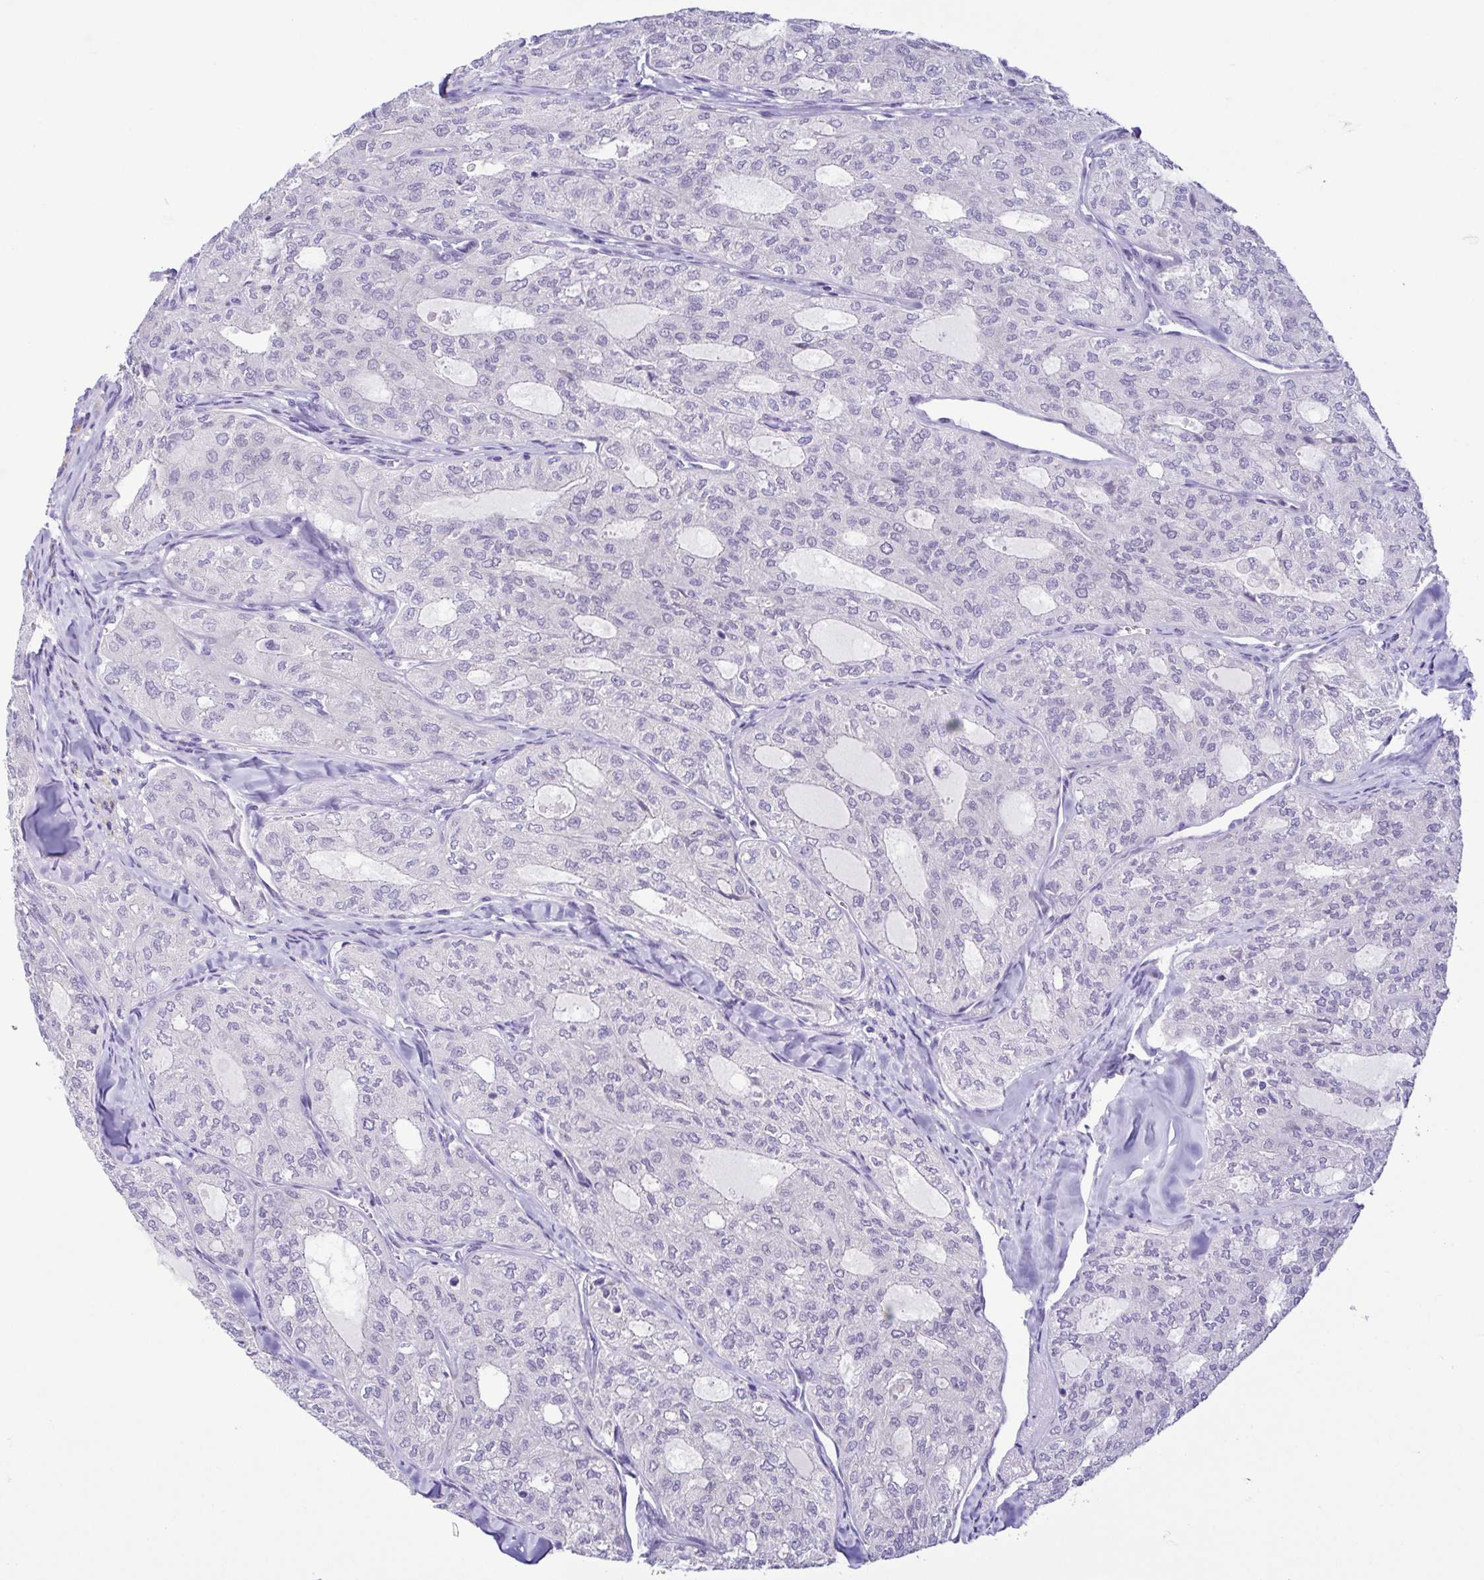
{"staining": {"intensity": "negative", "quantity": "none", "location": "none"}, "tissue": "thyroid cancer", "cell_type": "Tumor cells", "image_type": "cancer", "snomed": [{"axis": "morphology", "description": "Follicular adenoma carcinoma, NOS"}, {"axis": "topography", "description": "Thyroid gland"}], "caption": "Tumor cells are negative for protein expression in human thyroid cancer.", "gene": "TERT", "patient": {"sex": "male", "age": 75}}